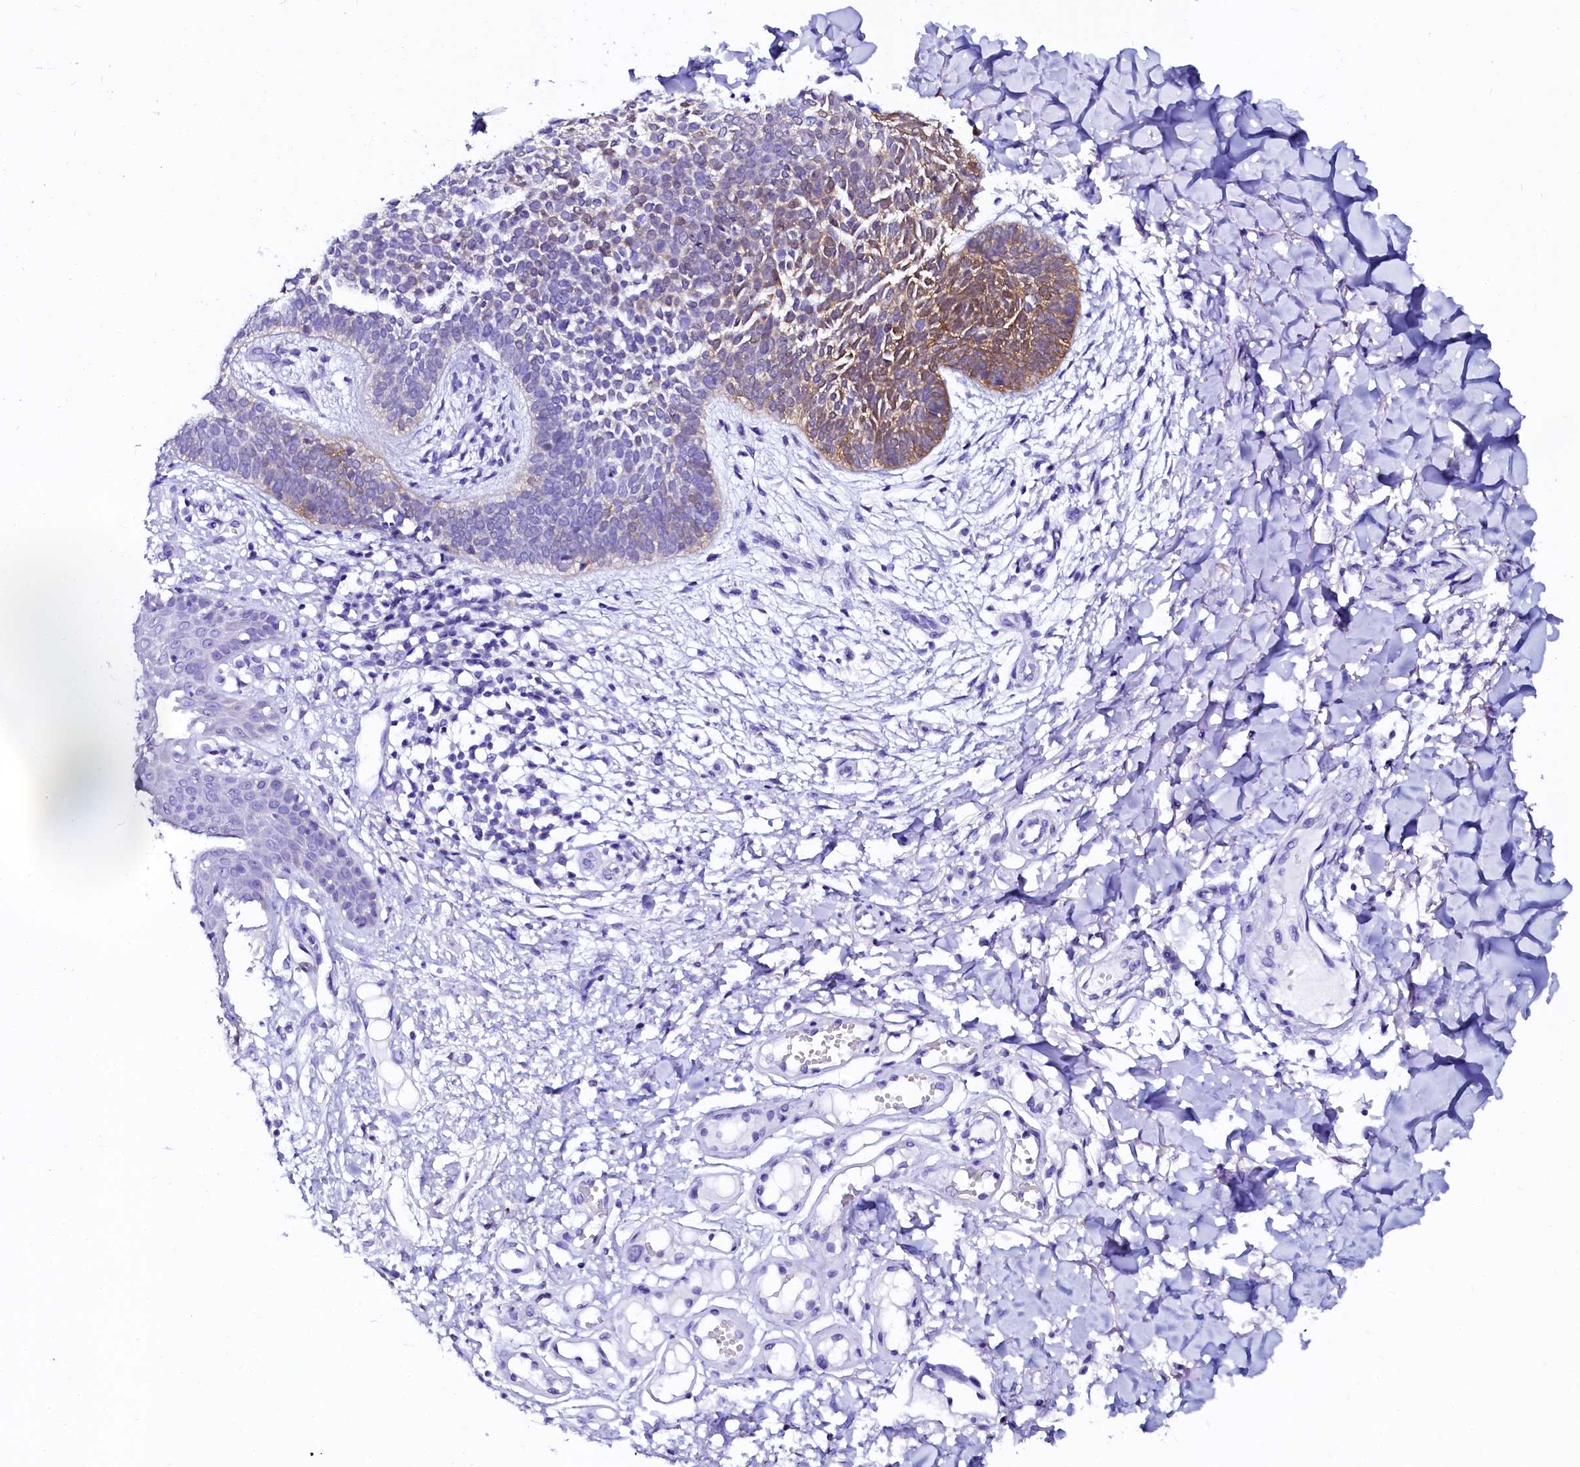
{"staining": {"intensity": "moderate", "quantity": "<25%", "location": "cytoplasmic/membranous"}, "tissue": "skin cancer", "cell_type": "Tumor cells", "image_type": "cancer", "snomed": [{"axis": "morphology", "description": "Basal cell carcinoma"}, {"axis": "topography", "description": "Skin"}], "caption": "This photomicrograph shows immunohistochemistry staining of basal cell carcinoma (skin), with low moderate cytoplasmic/membranous expression in about <25% of tumor cells.", "gene": "SORD", "patient": {"sex": "female", "age": 64}}